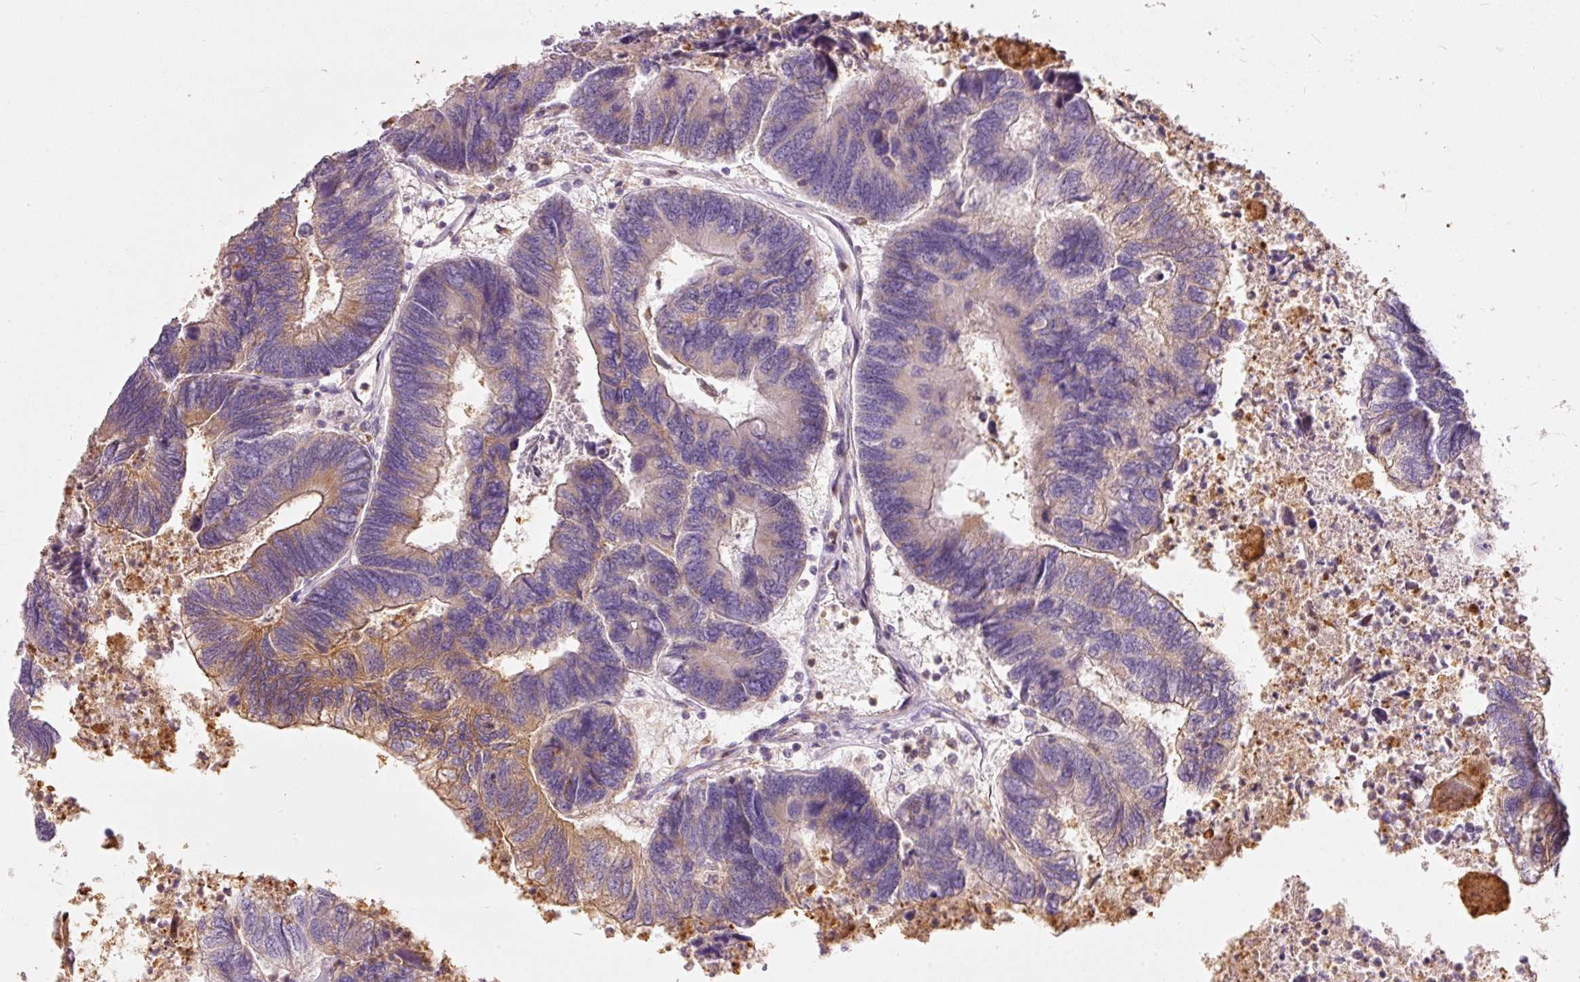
{"staining": {"intensity": "moderate", "quantity": "<25%", "location": "cytoplasmic/membranous"}, "tissue": "colorectal cancer", "cell_type": "Tumor cells", "image_type": "cancer", "snomed": [{"axis": "morphology", "description": "Adenocarcinoma, NOS"}, {"axis": "topography", "description": "Colon"}], "caption": "Moderate cytoplasmic/membranous staining is appreciated in approximately <25% of tumor cells in colorectal cancer (adenocarcinoma). (DAB IHC with brightfield microscopy, high magnification).", "gene": "IQGAP2", "patient": {"sex": "female", "age": 67}}